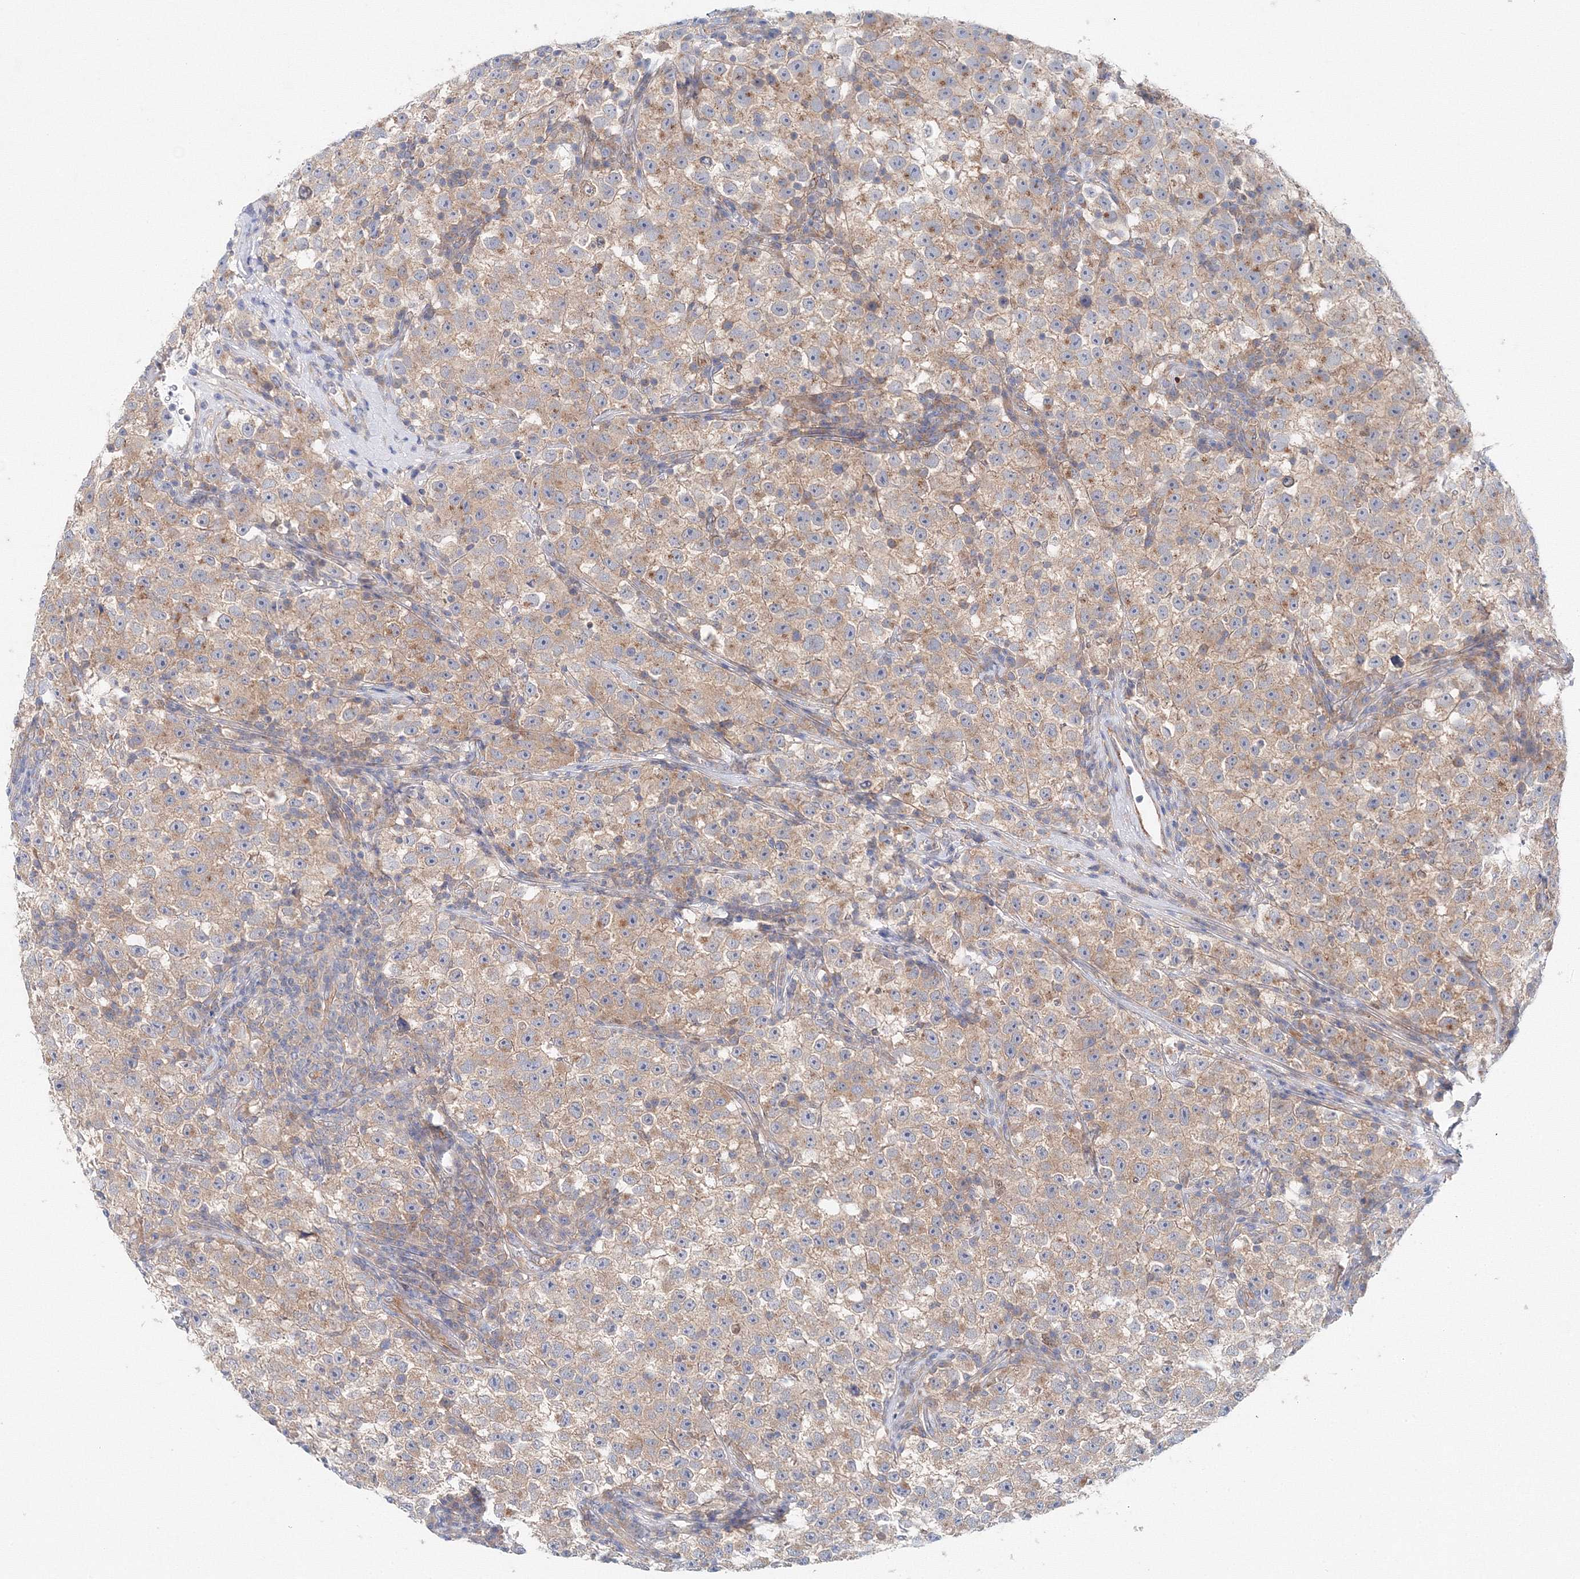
{"staining": {"intensity": "weak", "quantity": ">75%", "location": "cytoplasmic/membranous"}, "tissue": "testis cancer", "cell_type": "Tumor cells", "image_type": "cancer", "snomed": [{"axis": "morphology", "description": "Seminoma, NOS"}, {"axis": "topography", "description": "Testis"}], "caption": "Testis cancer (seminoma) stained with DAB IHC displays low levels of weak cytoplasmic/membranous staining in approximately >75% of tumor cells.", "gene": "TPRKB", "patient": {"sex": "male", "age": 22}}